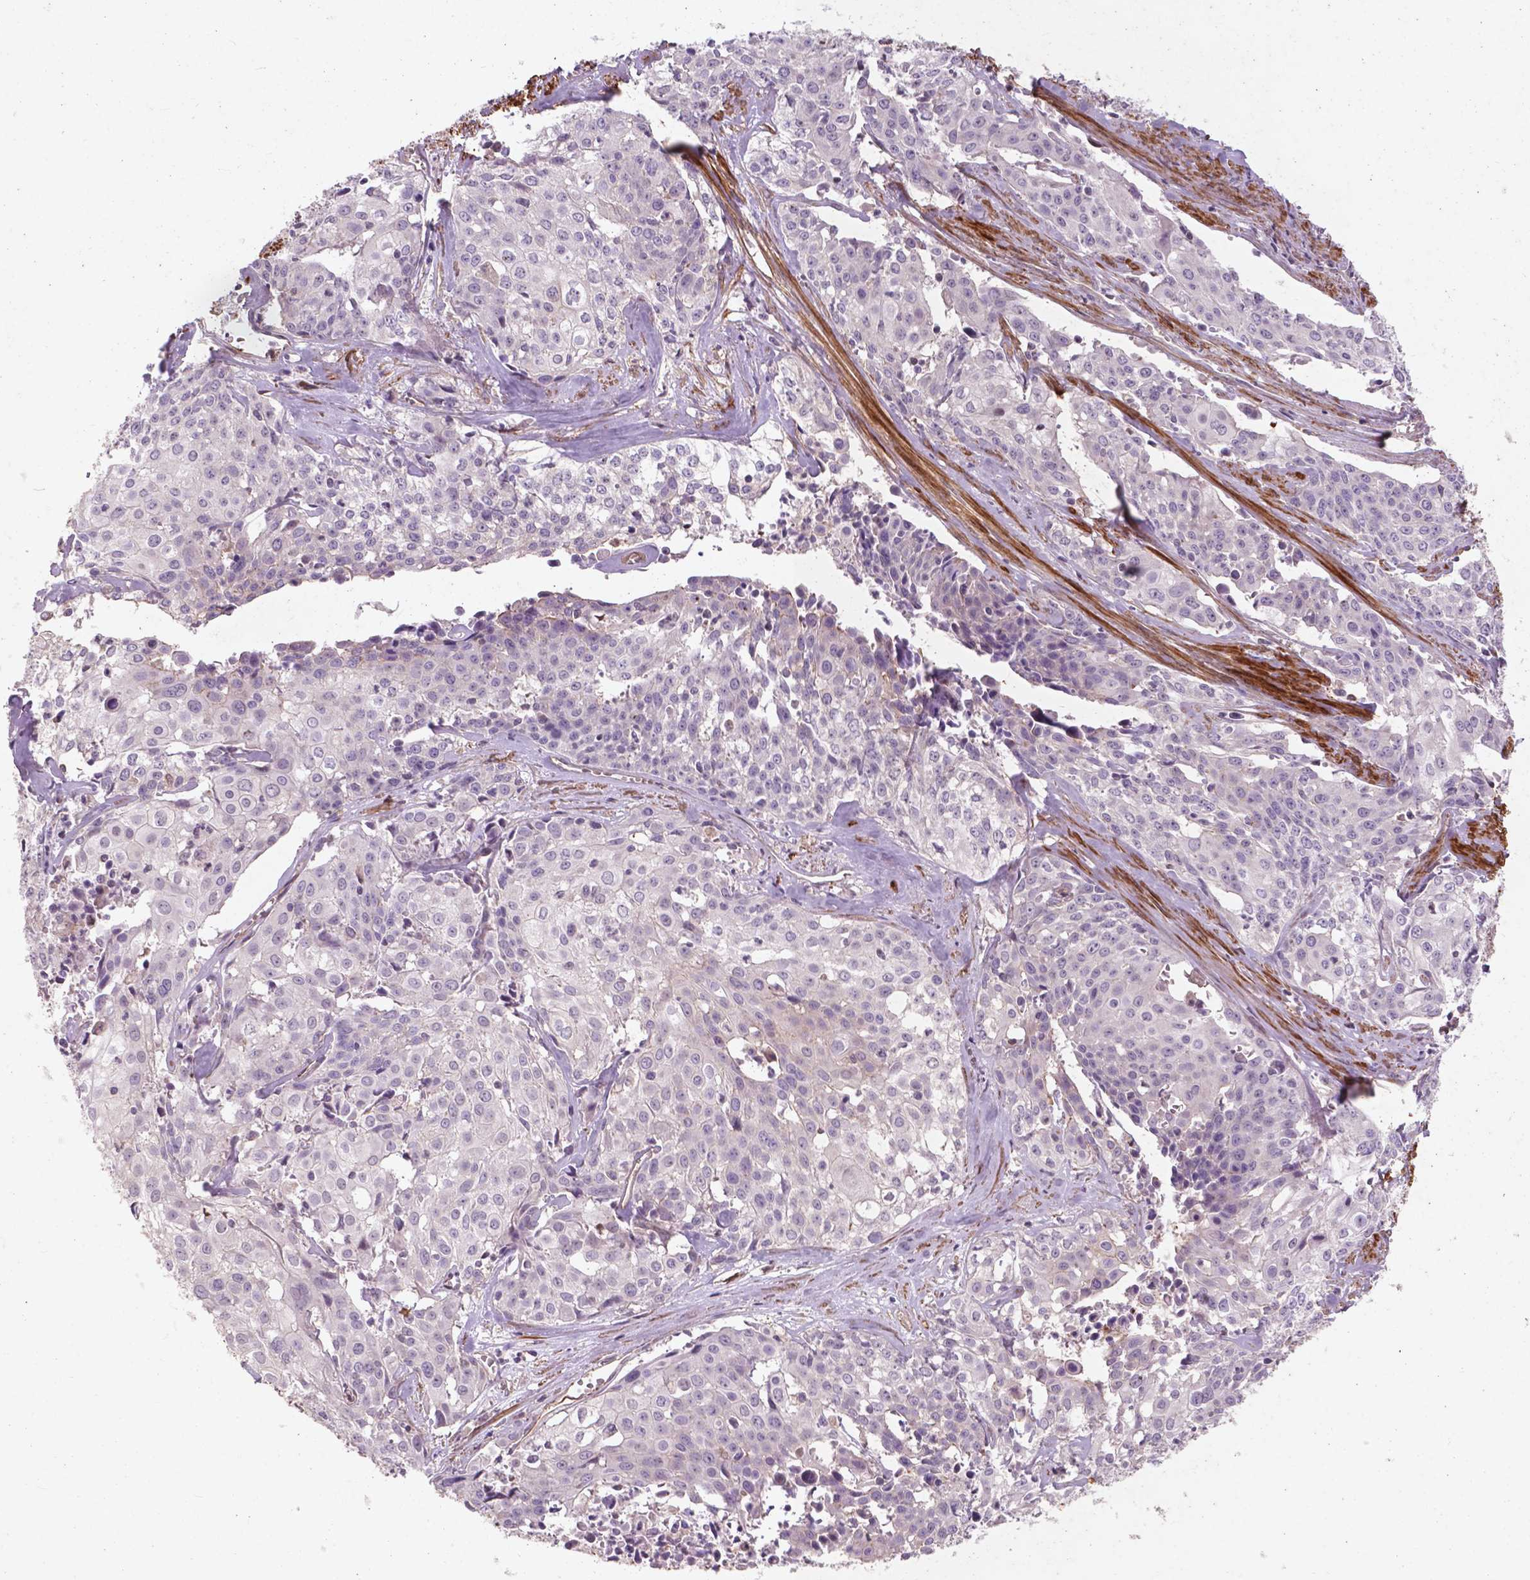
{"staining": {"intensity": "negative", "quantity": "none", "location": "none"}, "tissue": "cervical cancer", "cell_type": "Tumor cells", "image_type": "cancer", "snomed": [{"axis": "morphology", "description": "Squamous cell carcinoma, NOS"}, {"axis": "topography", "description": "Cervix"}], "caption": "Immunohistochemistry (IHC) micrograph of neoplastic tissue: human cervical cancer (squamous cell carcinoma) stained with DAB exhibits no significant protein staining in tumor cells.", "gene": "RFPL4B", "patient": {"sex": "female", "age": 39}}